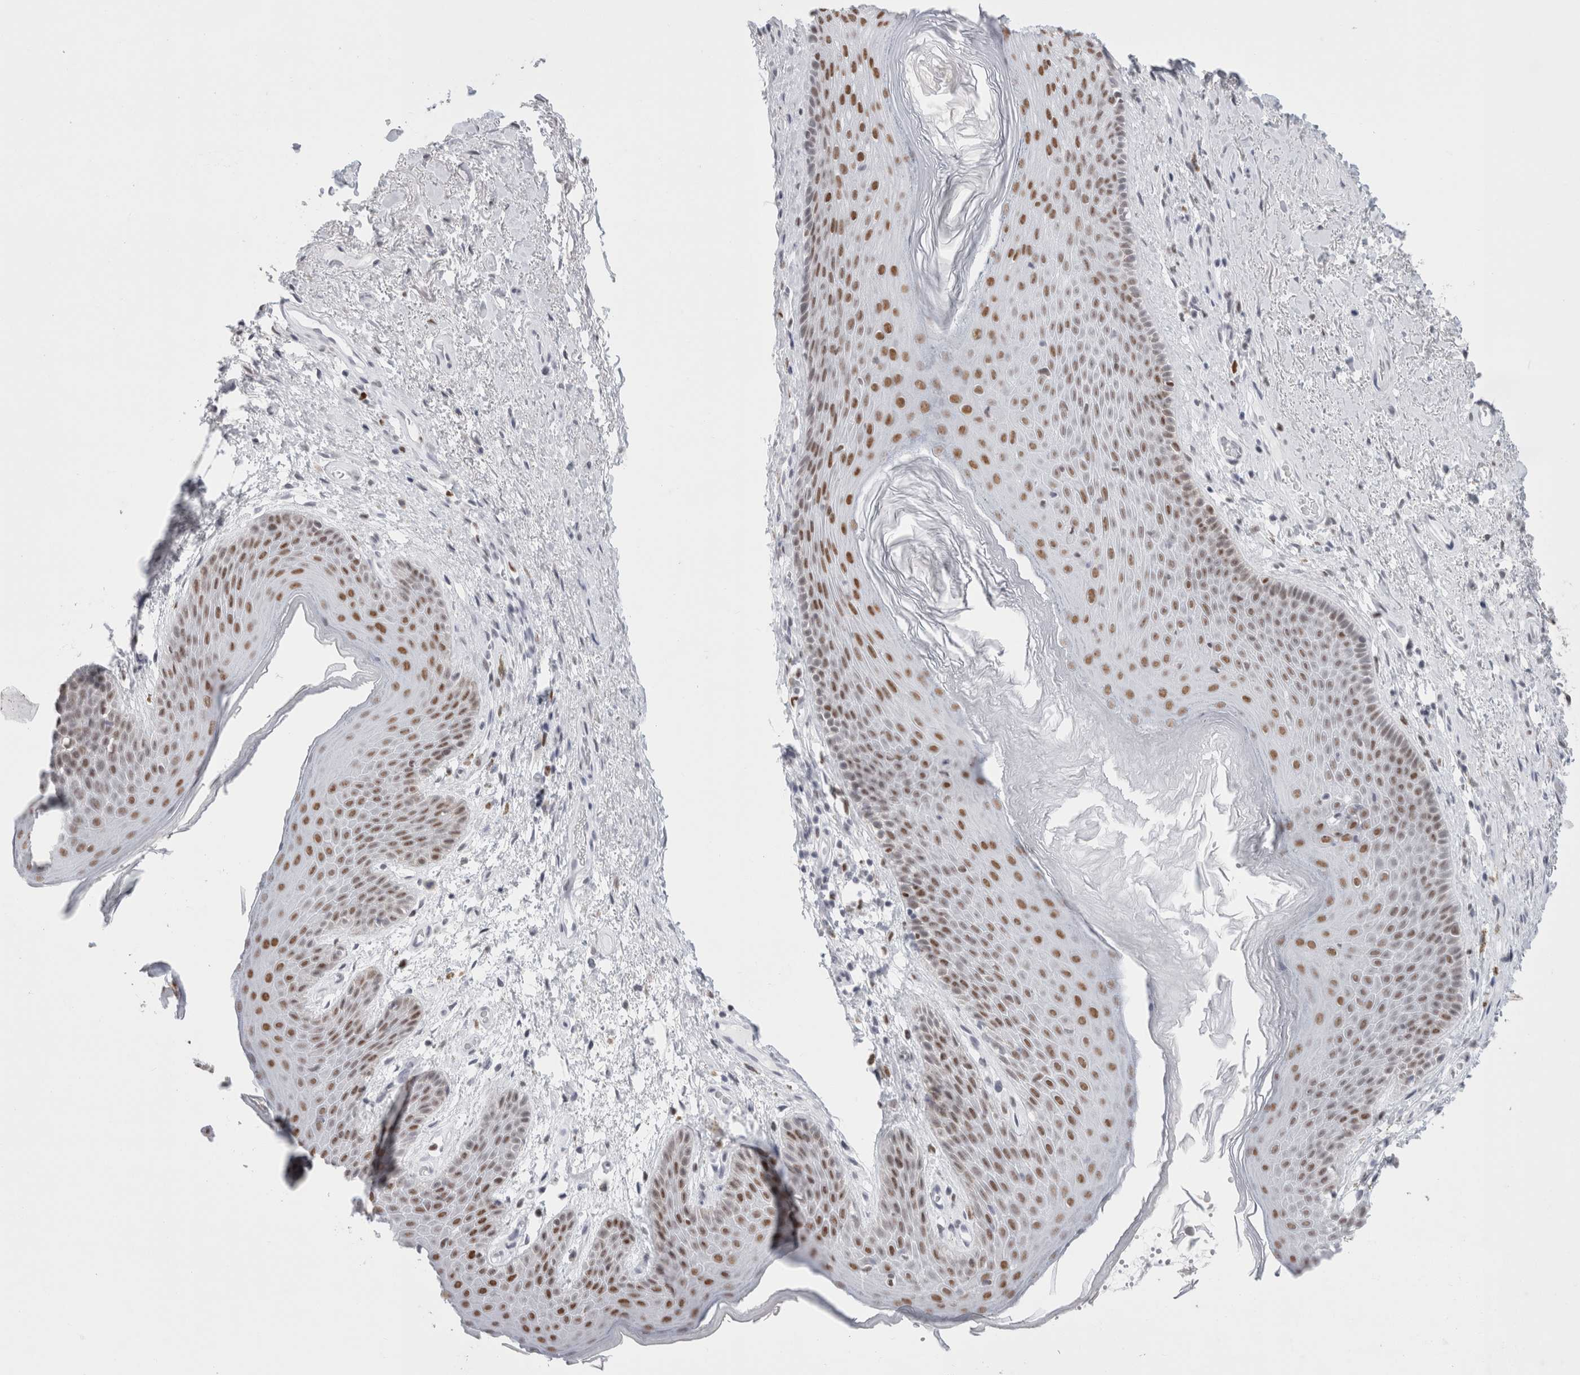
{"staining": {"intensity": "moderate", "quantity": ">75%", "location": "nuclear"}, "tissue": "skin", "cell_type": "Epidermal cells", "image_type": "normal", "snomed": [{"axis": "morphology", "description": "Normal tissue, NOS"}, {"axis": "topography", "description": "Anal"}], "caption": "Immunohistochemistry (IHC) of benign skin demonstrates medium levels of moderate nuclear expression in about >75% of epidermal cells.", "gene": "SMARCC1", "patient": {"sex": "male", "age": 74}}